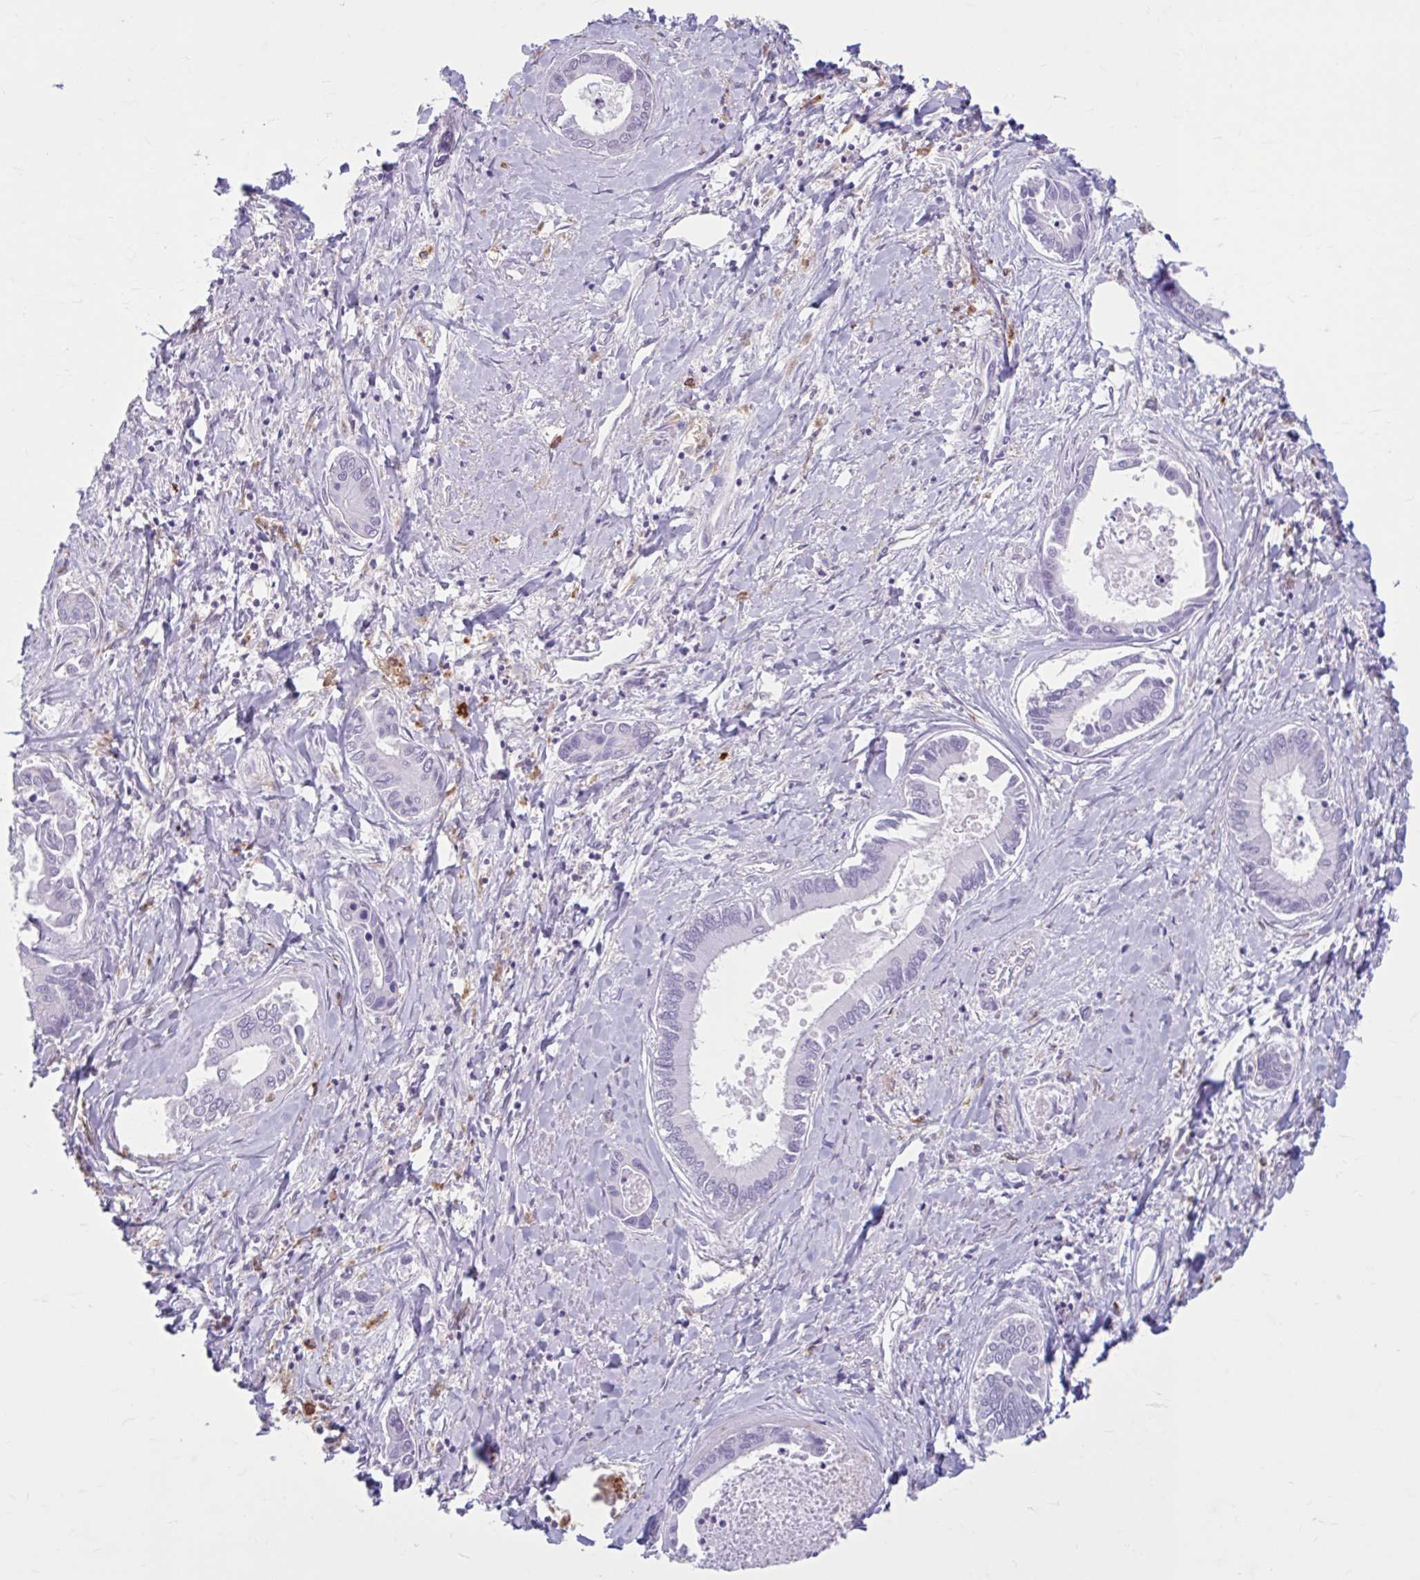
{"staining": {"intensity": "negative", "quantity": "none", "location": "none"}, "tissue": "liver cancer", "cell_type": "Tumor cells", "image_type": "cancer", "snomed": [{"axis": "morphology", "description": "Cholangiocarcinoma"}, {"axis": "topography", "description": "Liver"}], "caption": "Cholangiocarcinoma (liver) was stained to show a protein in brown. There is no significant expression in tumor cells.", "gene": "CEP120", "patient": {"sex": "male", "age": 66}}